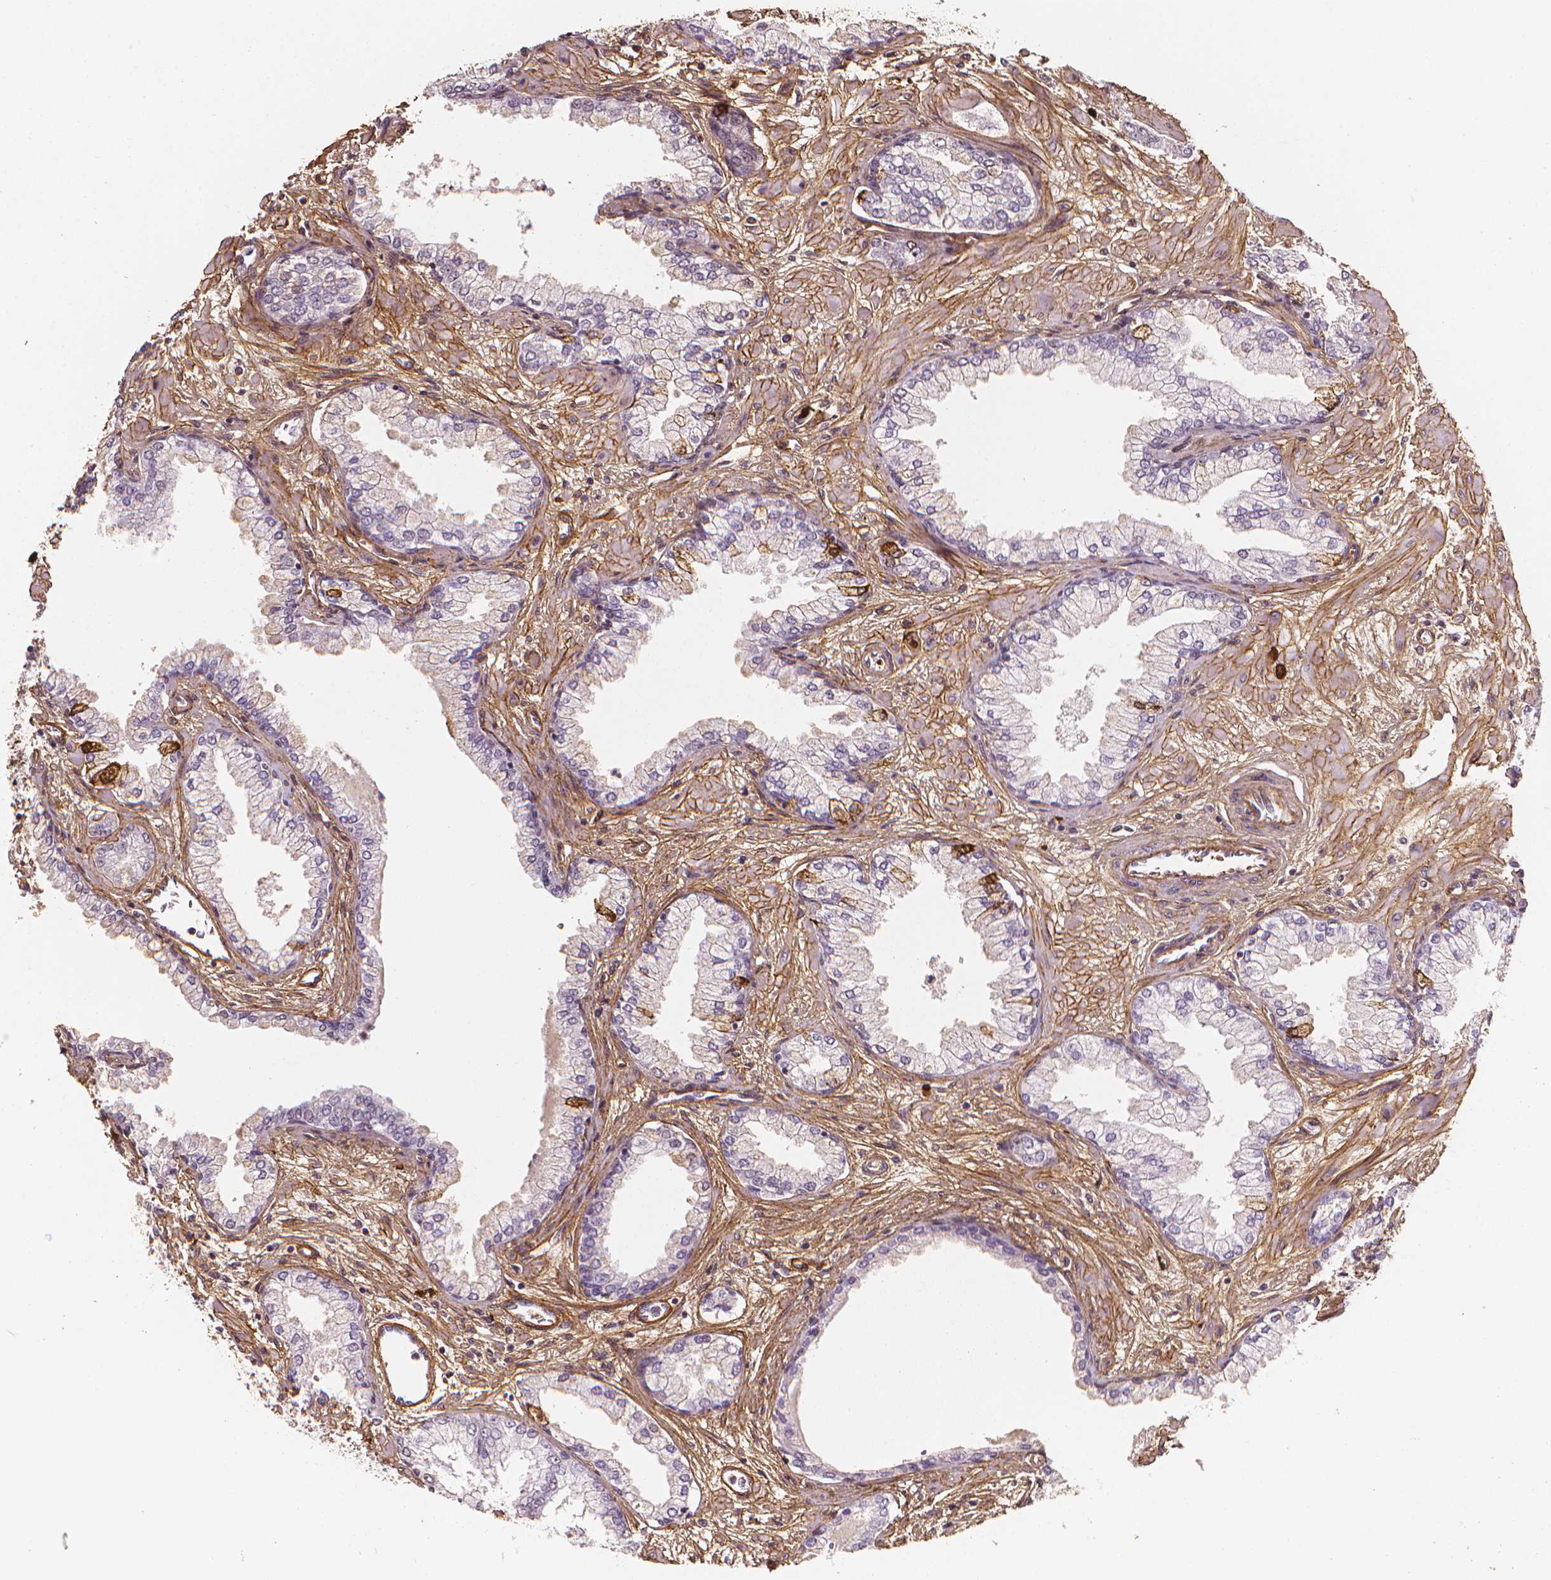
{"staining": {"intensity": "negative", "quantity": "none", "location": "none"}, "tissue": "prostate cancer", "cell_type": "Tumor cells", "image_type": "cancer", "snomed": [{"axis": "morphology", "description": "Adenocarcinoma, Low grade"}, {"axis": "topography", "description": "Prostate"}], "caption": "The micrograph displays no staining of tumor cells in adenocarcinoma (low-grade) (prostate).", "gene": "DCN", "patient": {"sex": "male", "age": 55}}